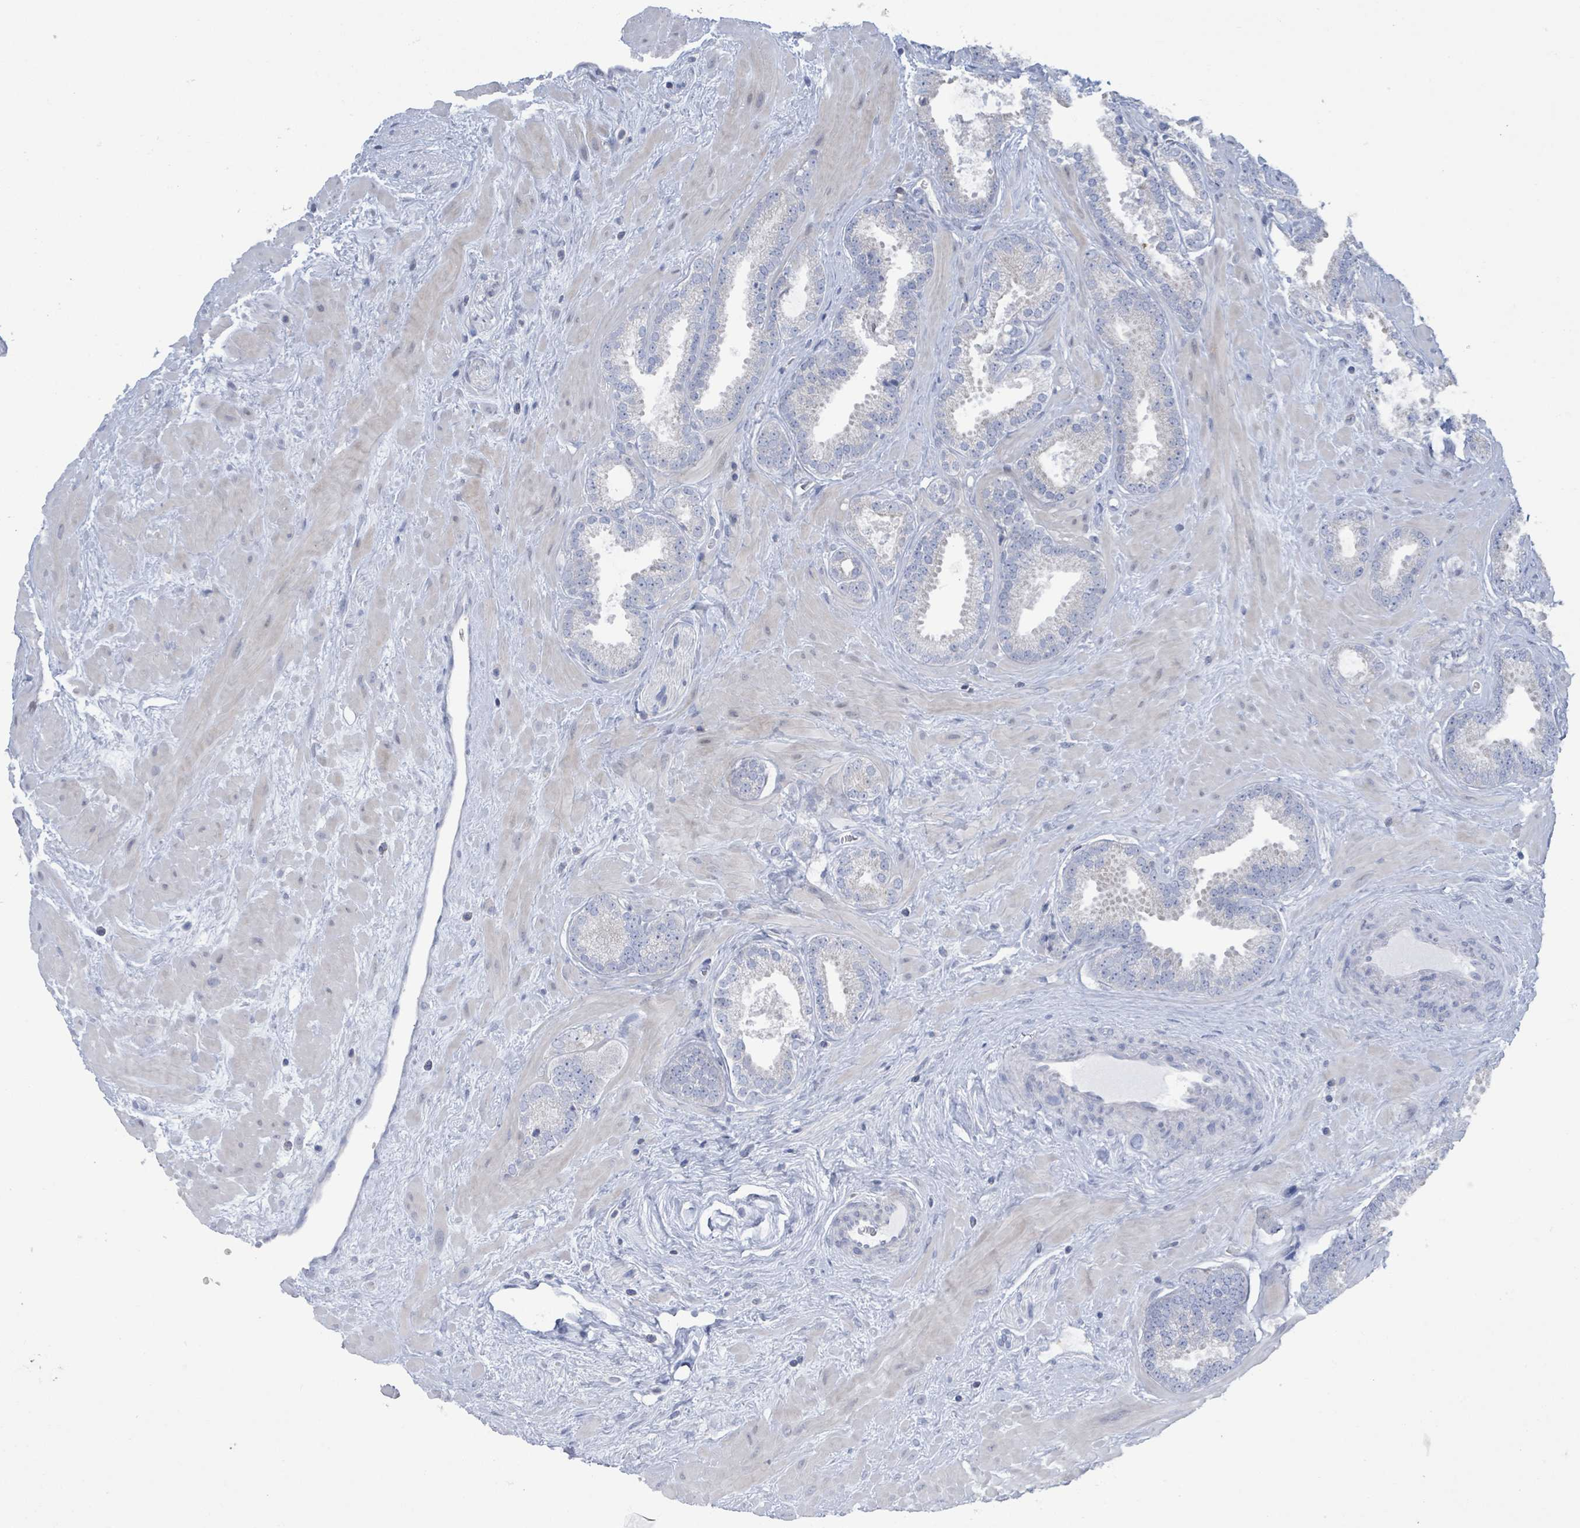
{"staining": {"intensity": "negative", "quantity": "none", "location": "none"}, "tissue": "prostate cancer", "cell_type": "Tumor cells", "image_type": "cancer", "snomed": [{"axis": "morphology", "description": "Adenocarcinoma, Low grade"}, {"axis": "topography", "description": "Prostate"}], "caption": "An image of prostate cancer (low-grade adenocarcinoma) stained for a protein reveals no brown staining in tumor cells.", "gene": "DGKZ", "patient": {"sex": "male", "age": 62}}